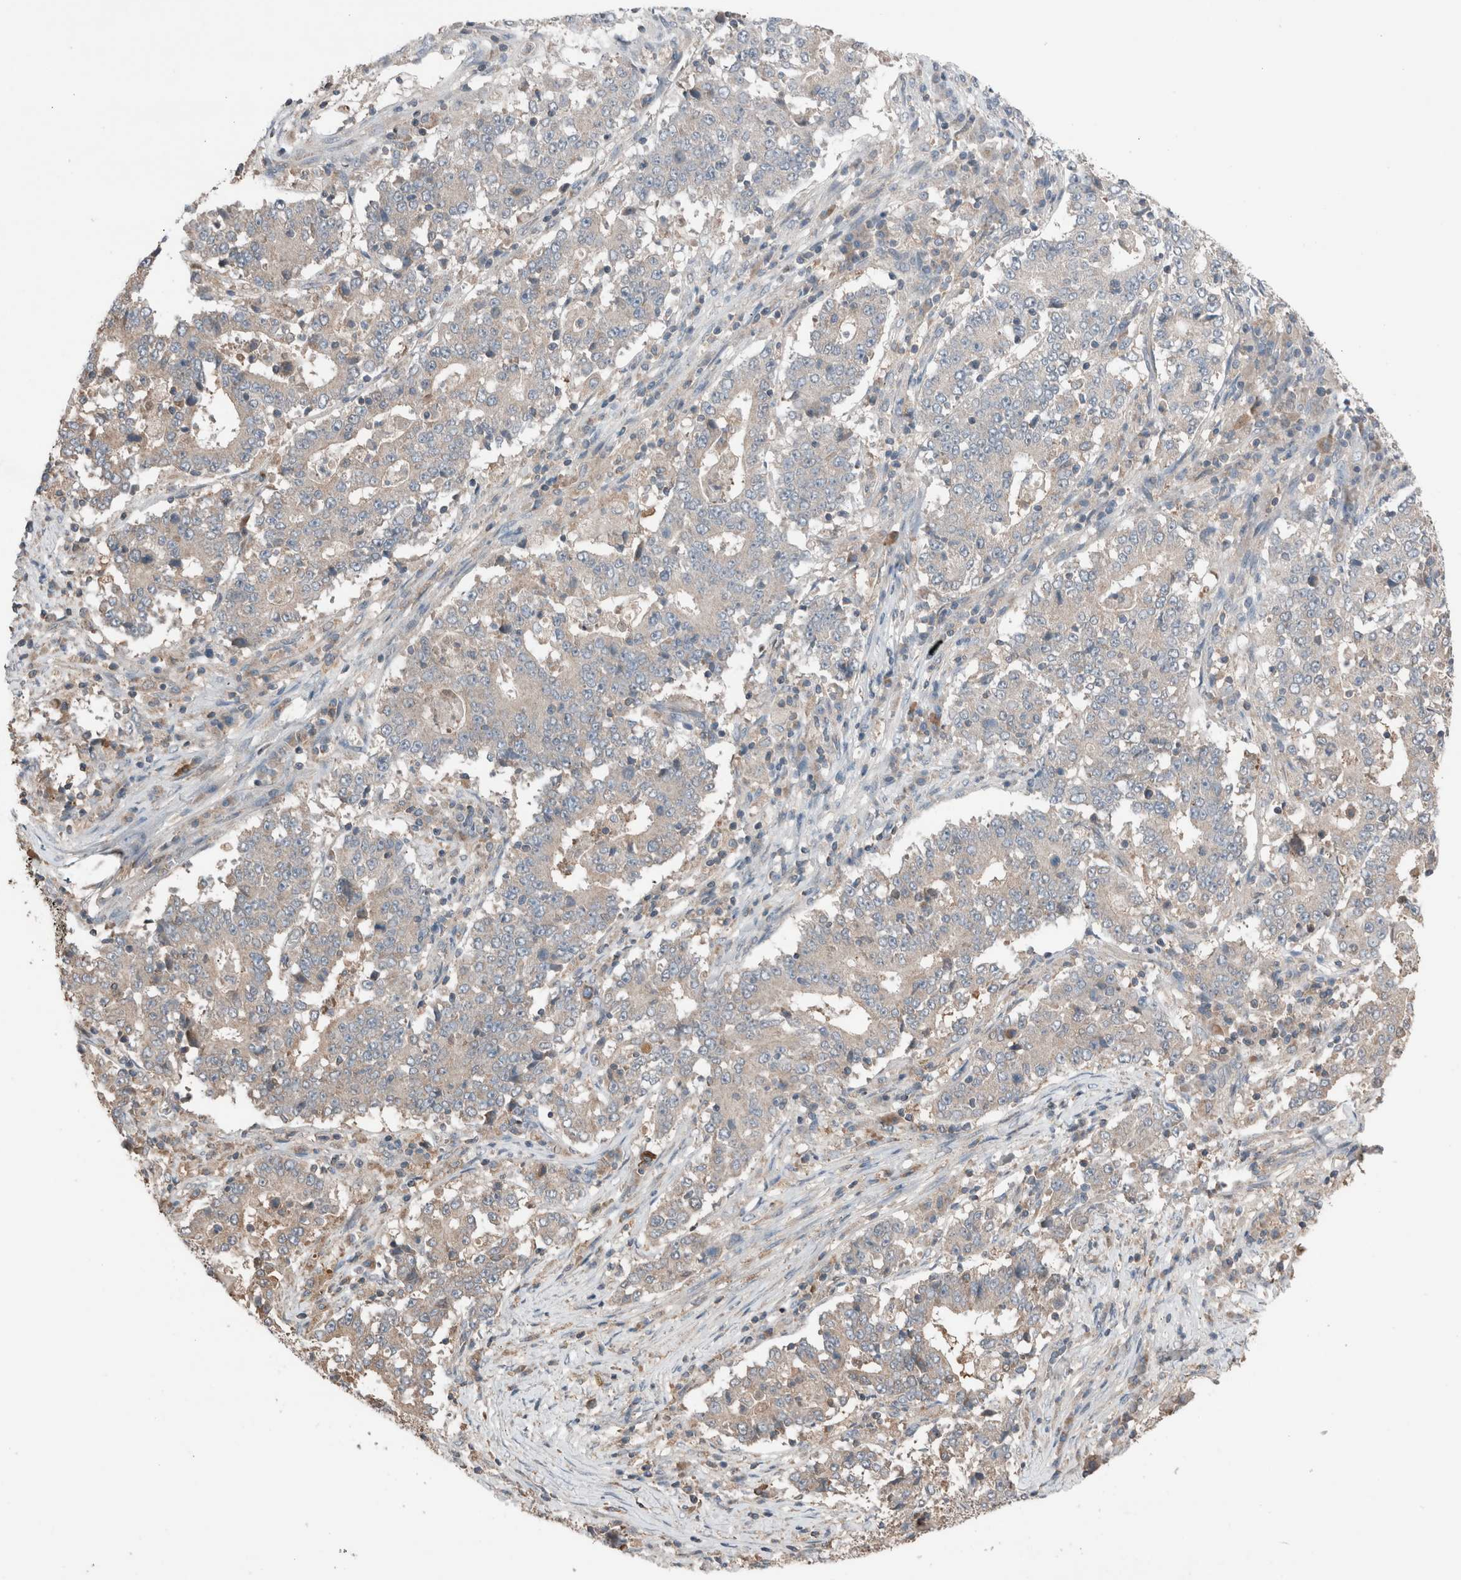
{"staining": {"intensity": "negative", "quantity": "none", "location": "none"}, "tissue": "stomach cancer", "cell_type": "Tumor cells", "image_type": "cancer", "snomed": [{"axis": "morphology", "description": "Adenocarcinoma, NOS"}, {"axis": "topography", "description": "Stomach"}], "caption": "A high-resolution micrograph shows immunohistochemistry (IHC) staining of stomach cancer (adenocarcinoma), which shows no significant positivity in tumor cells.", "gene": "KLK14", "patient": {"sex": "male", "age": 59}}